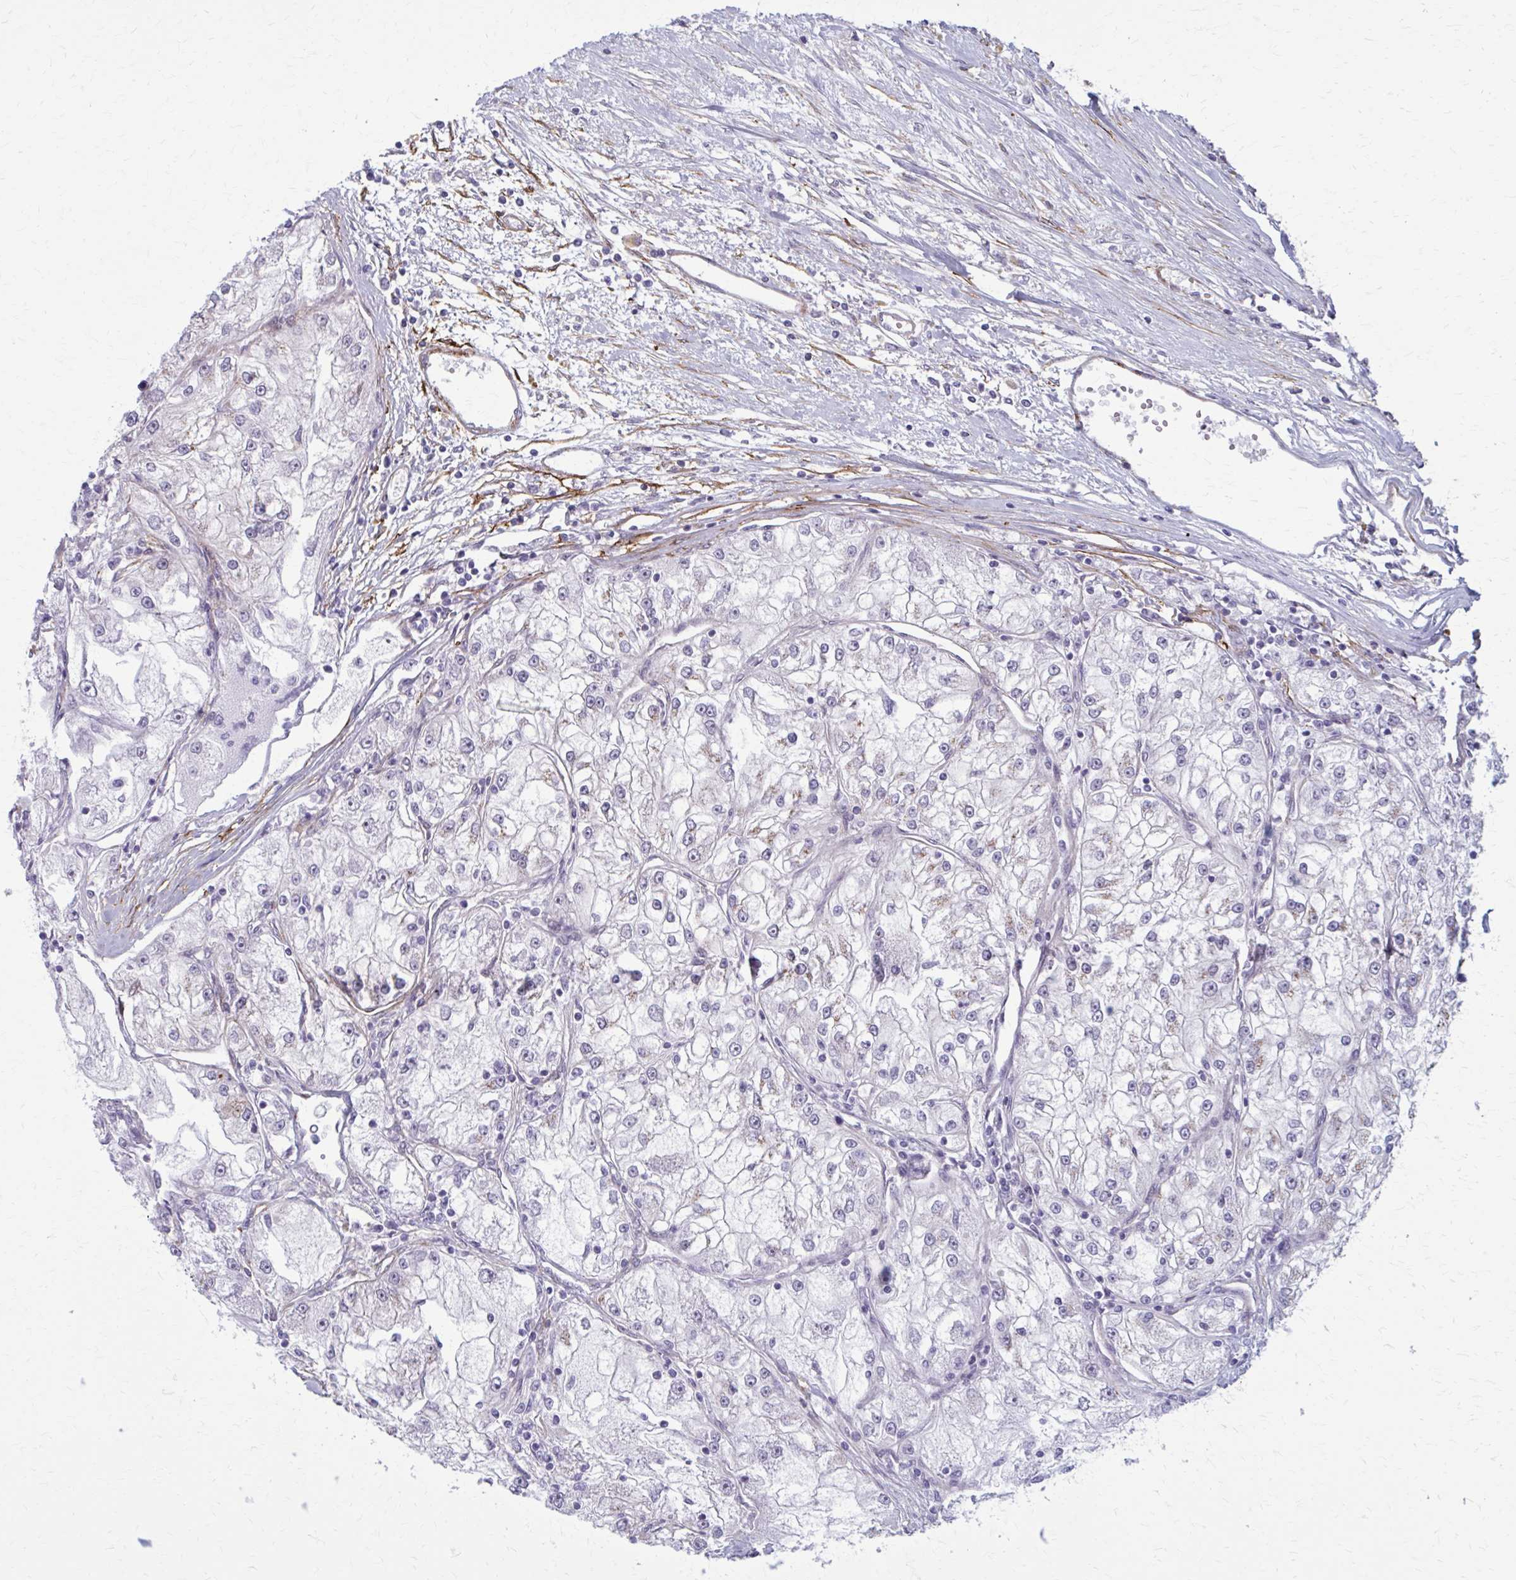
{"staining": {"intensity": "negative", "quantity": "none", "location": "none"}, "tissue": "renal cancer", "cell_type": "Tumor cells", "image_type": "cancer", "snomed": [{"axis": "morphology", "description": "Adenocarcinoma, NOS"}, {"axis": "topography", "description": "Kidney"}], "caption": "High power microscopy histopathology image of an immunohistochemistry image of renal cancer, revealing no significant positivity in tumor cells.", "gene": "AKAP12", "patient": {"sex": "female", "age": 72}}